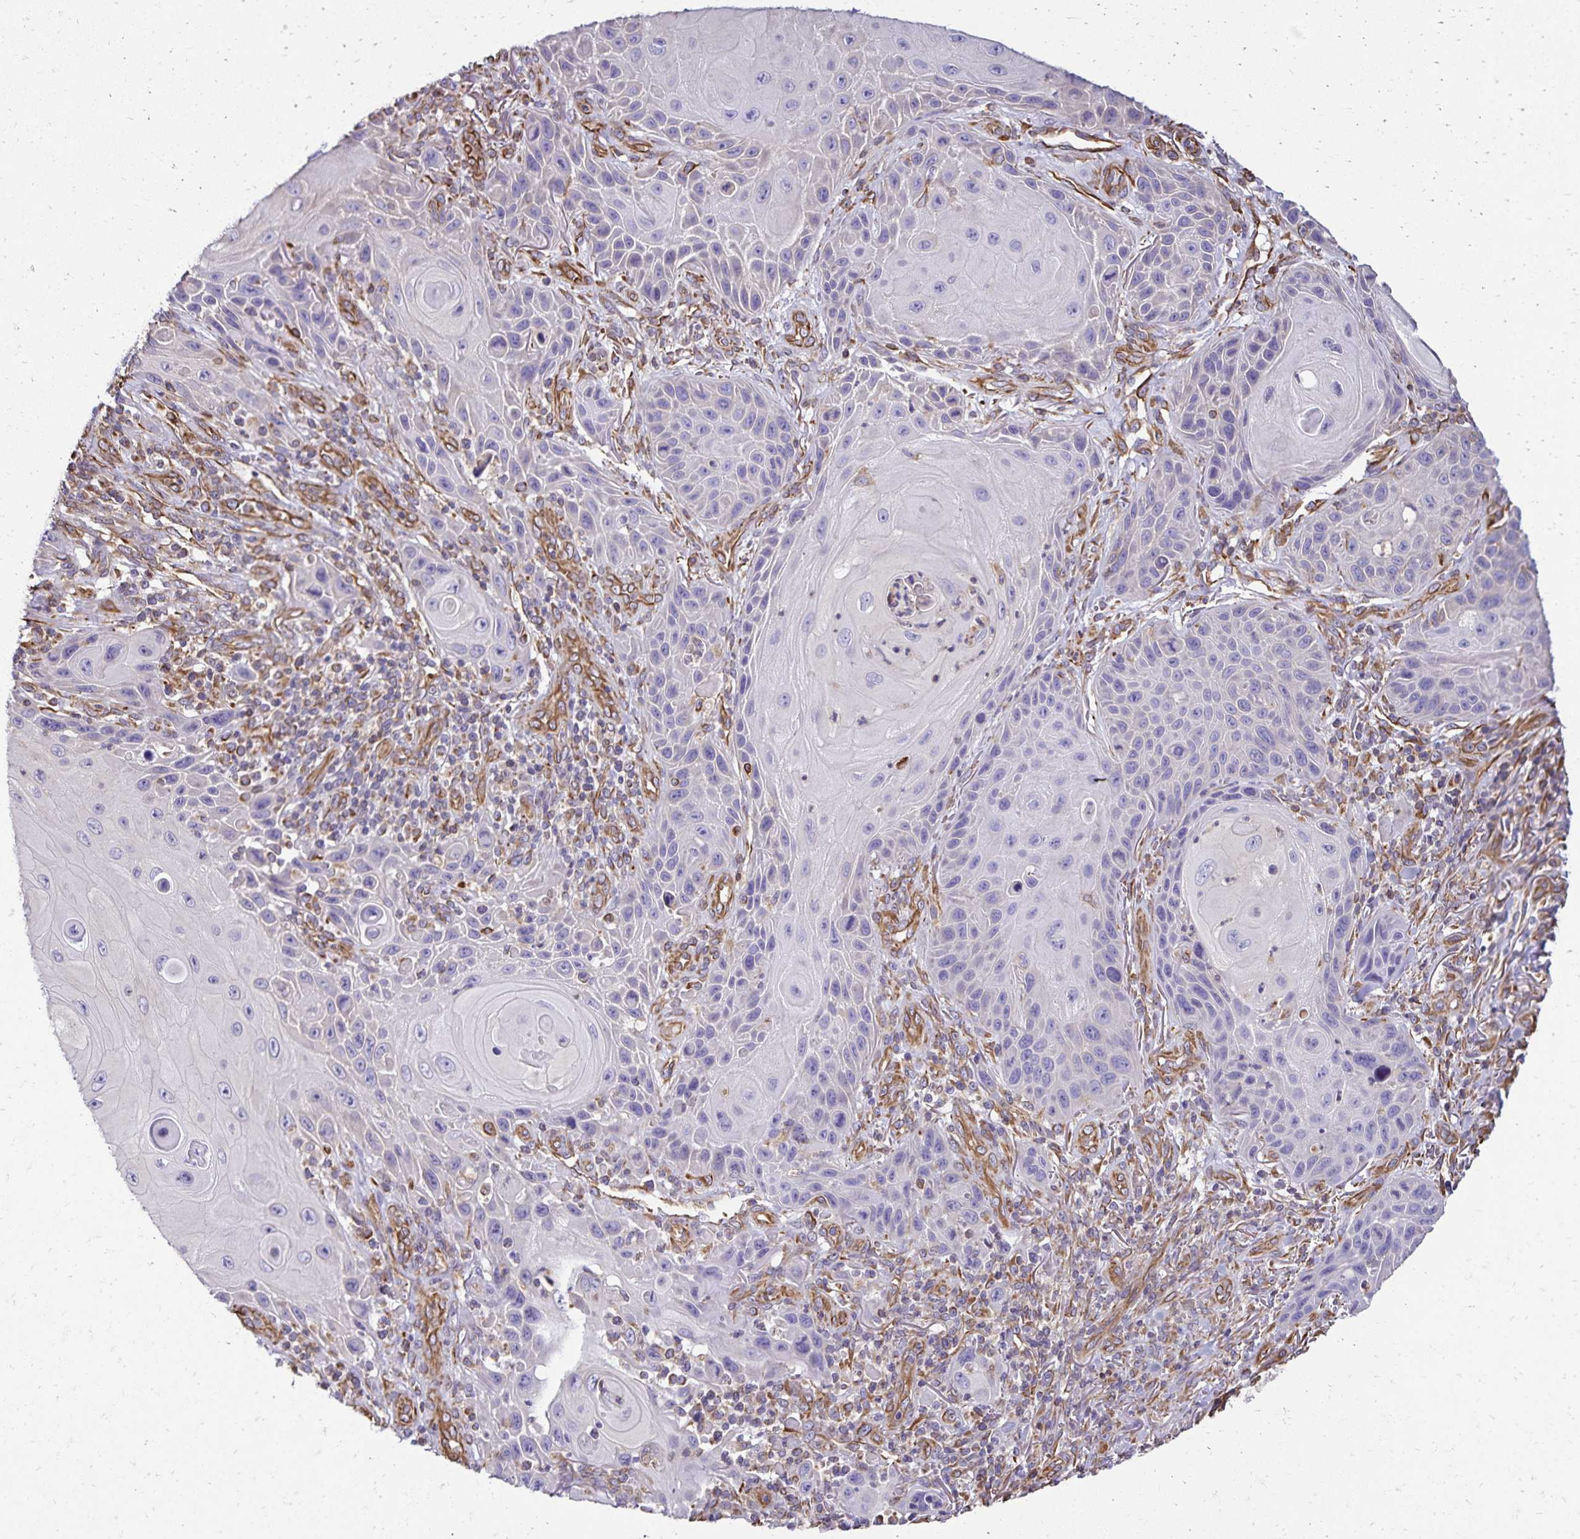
{"staining": {"intensity": "negative", "quantity": "none", "location": "none"}, "tissue": "skin cancer", "cell_type": "Tumor cells", "image_type": "cancer", "snomed": [{"axis": "morphology", "description": "Squamous cell carcinoma, NOS"}, {"axis": "topography", "description": "Skin"}], "caption": "This is a photomicrograph of IHC staining of squamous cell carcinoma (skin), which shows no positivity in tumor cells.", "gene": "TRPV6", "patient": {"sex": "female", "age": 94}}